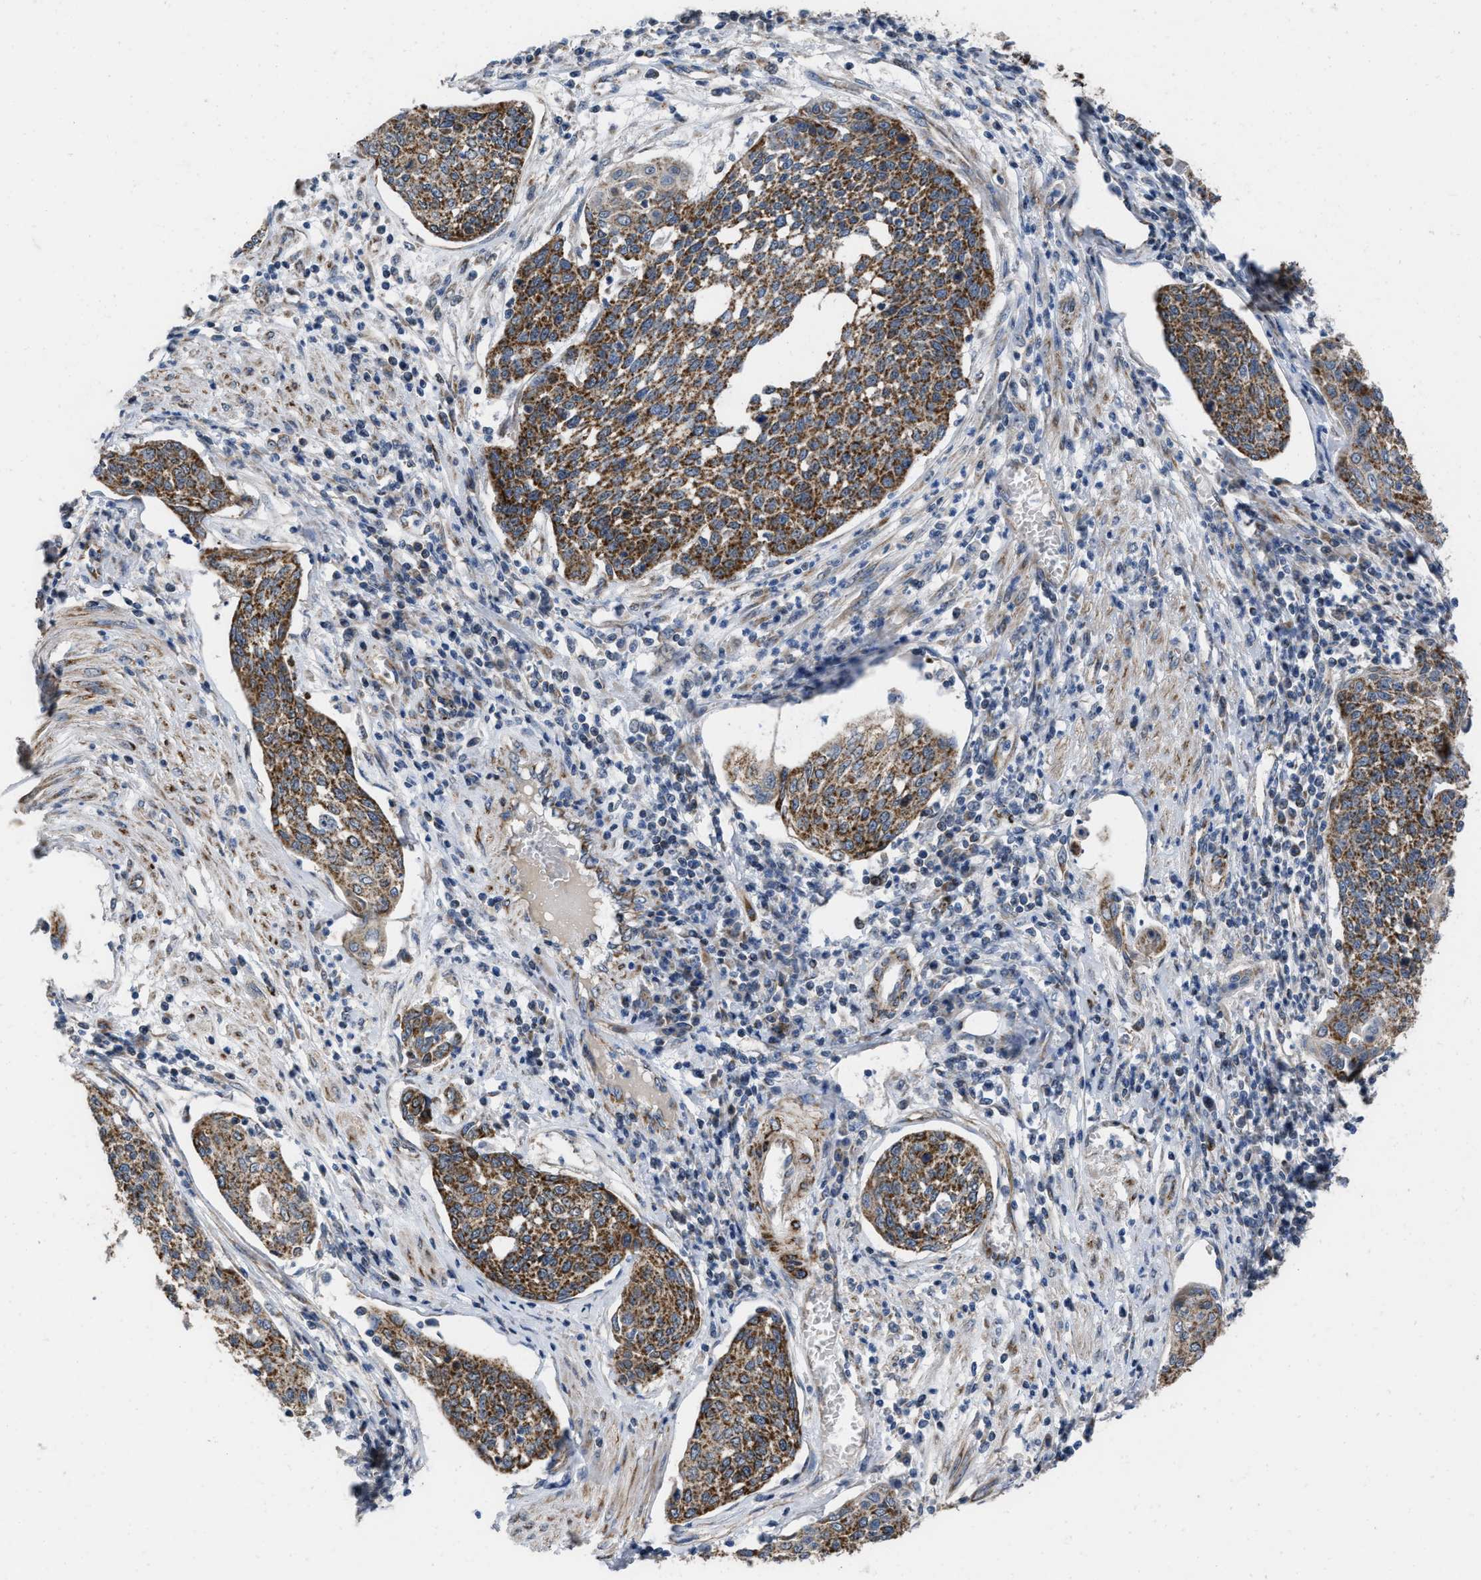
{"staining": {"intensity": "strong", "quantity": ">75%", "location": "cytoplasmic/membranous"}, "tissue": "cervical cancer", "cell_type": "Tumor cells", "image_type": "cancer", "snomed": [{"axis": "morphology", "description": "Squamous cell carcinoma, NOS"}, {"axis": "topography", "description": "Cervix"}], "caption": "DAB (3,3'-diaminobenzidine) immunohistochemical staining of human cervical cancer exhibits strong cytoplasmic/membranous protein positivity in approximately >75% of tumor cells.", "gene": "AKAP1", "patient": {"sex": "female", "age": 34}}